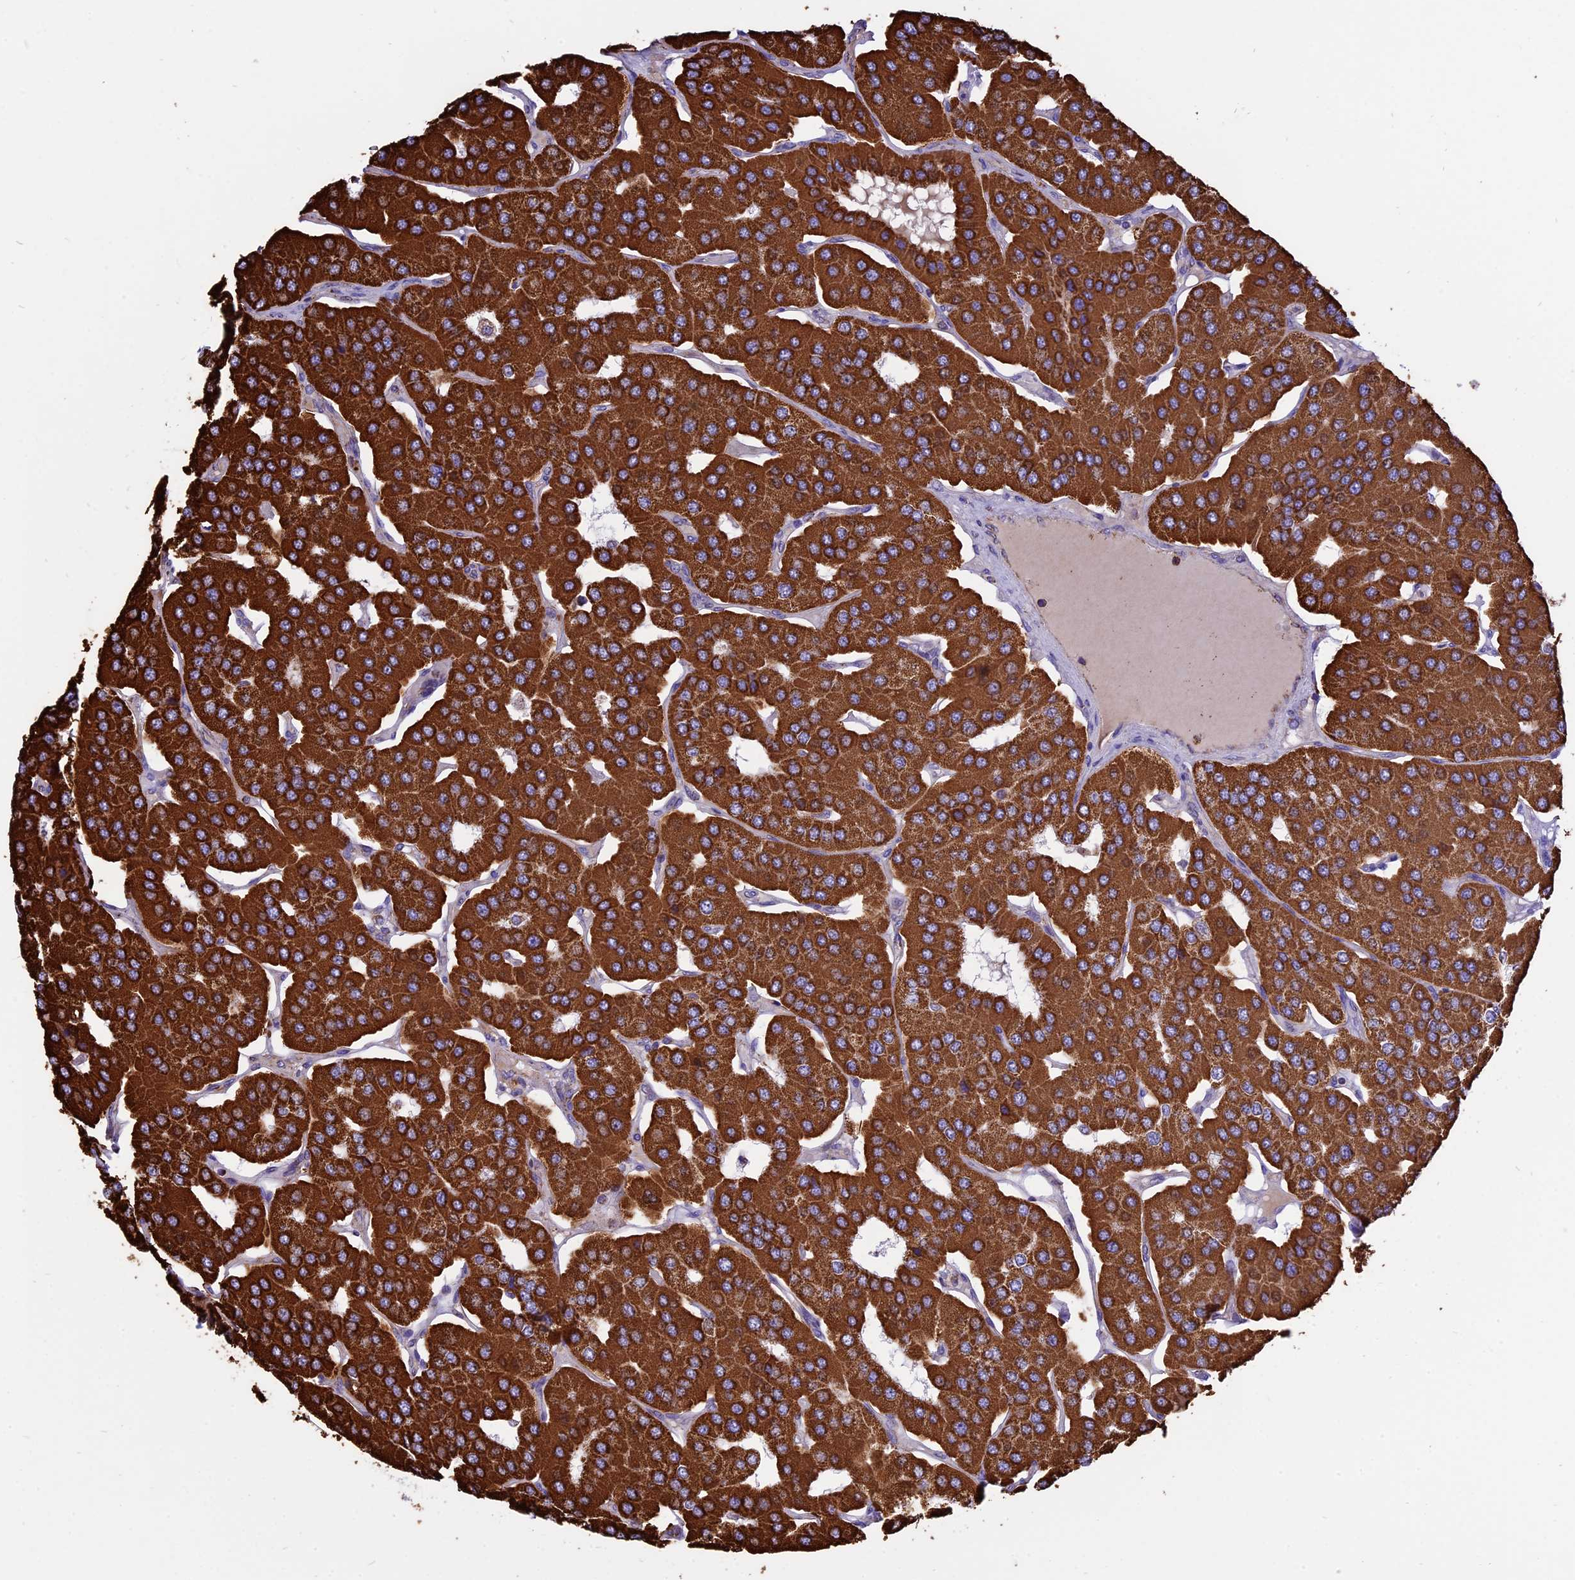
{"staining": {"intensity": "strong", "quantity": ">75%", "location": "cytoplasmic/membranous"}, "tissue": "parathyroid gland", "cell_type": "Glandular cells", "image_type": "normal", "snomed": [{"axis": "morphology", "description": "Normal tissue, NOS"}, {"axis": "morphology", "description": "Adenoma, NOS"}, {"axis": "topography", "description": "Parathyroid gland"}], "caption": "The photomicrograph displays a brown stain indicating the presence of a protein in the cytoplasmic/membranous of glandular cells in parathyroid gland. (brown staining indicates protein expression, while blue staining denotes nuclei).", "gene": "TTC4", "patient": {"sex": "female", "age": 86}}